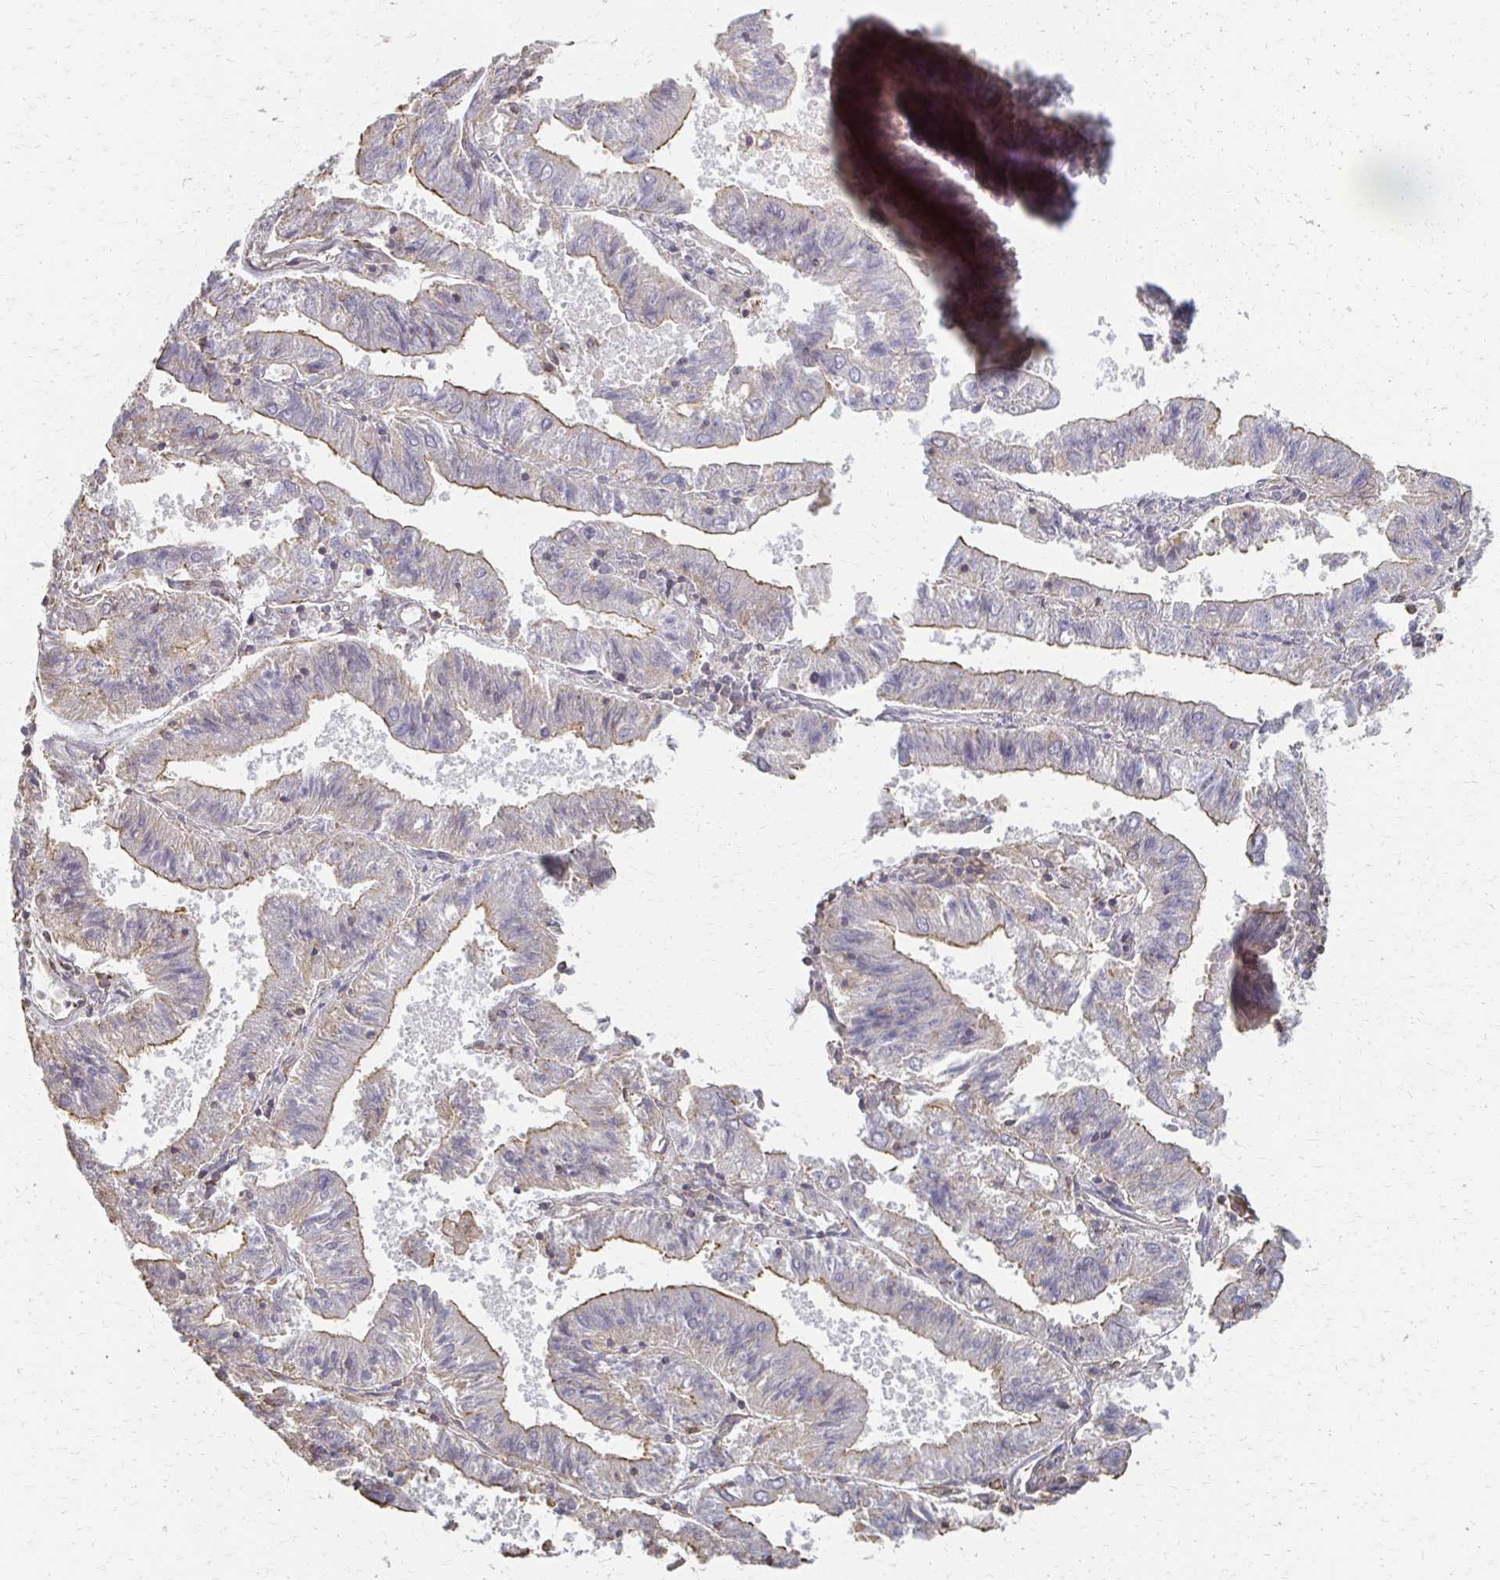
{"staining": {"intensity": "weak", "quantity": "<25%", "location": "cytoplasmic/membranous"}, "tissue": "endometrial cancer", "cell_type": "Tumor cells", "image_type": "cancer", "snomed": [{"axis": "morphology", "description": "Adenocarcinoma, NOS"}, {"axis": "topography", "description": "Endometrium"}], "caption": "A micrograph of endometrial adenocarcinoma stained for a protein shows no brown staining in tumor cells.", "gene": "C1QTNF7", "patient": {"sex": "female", "age": 82}}